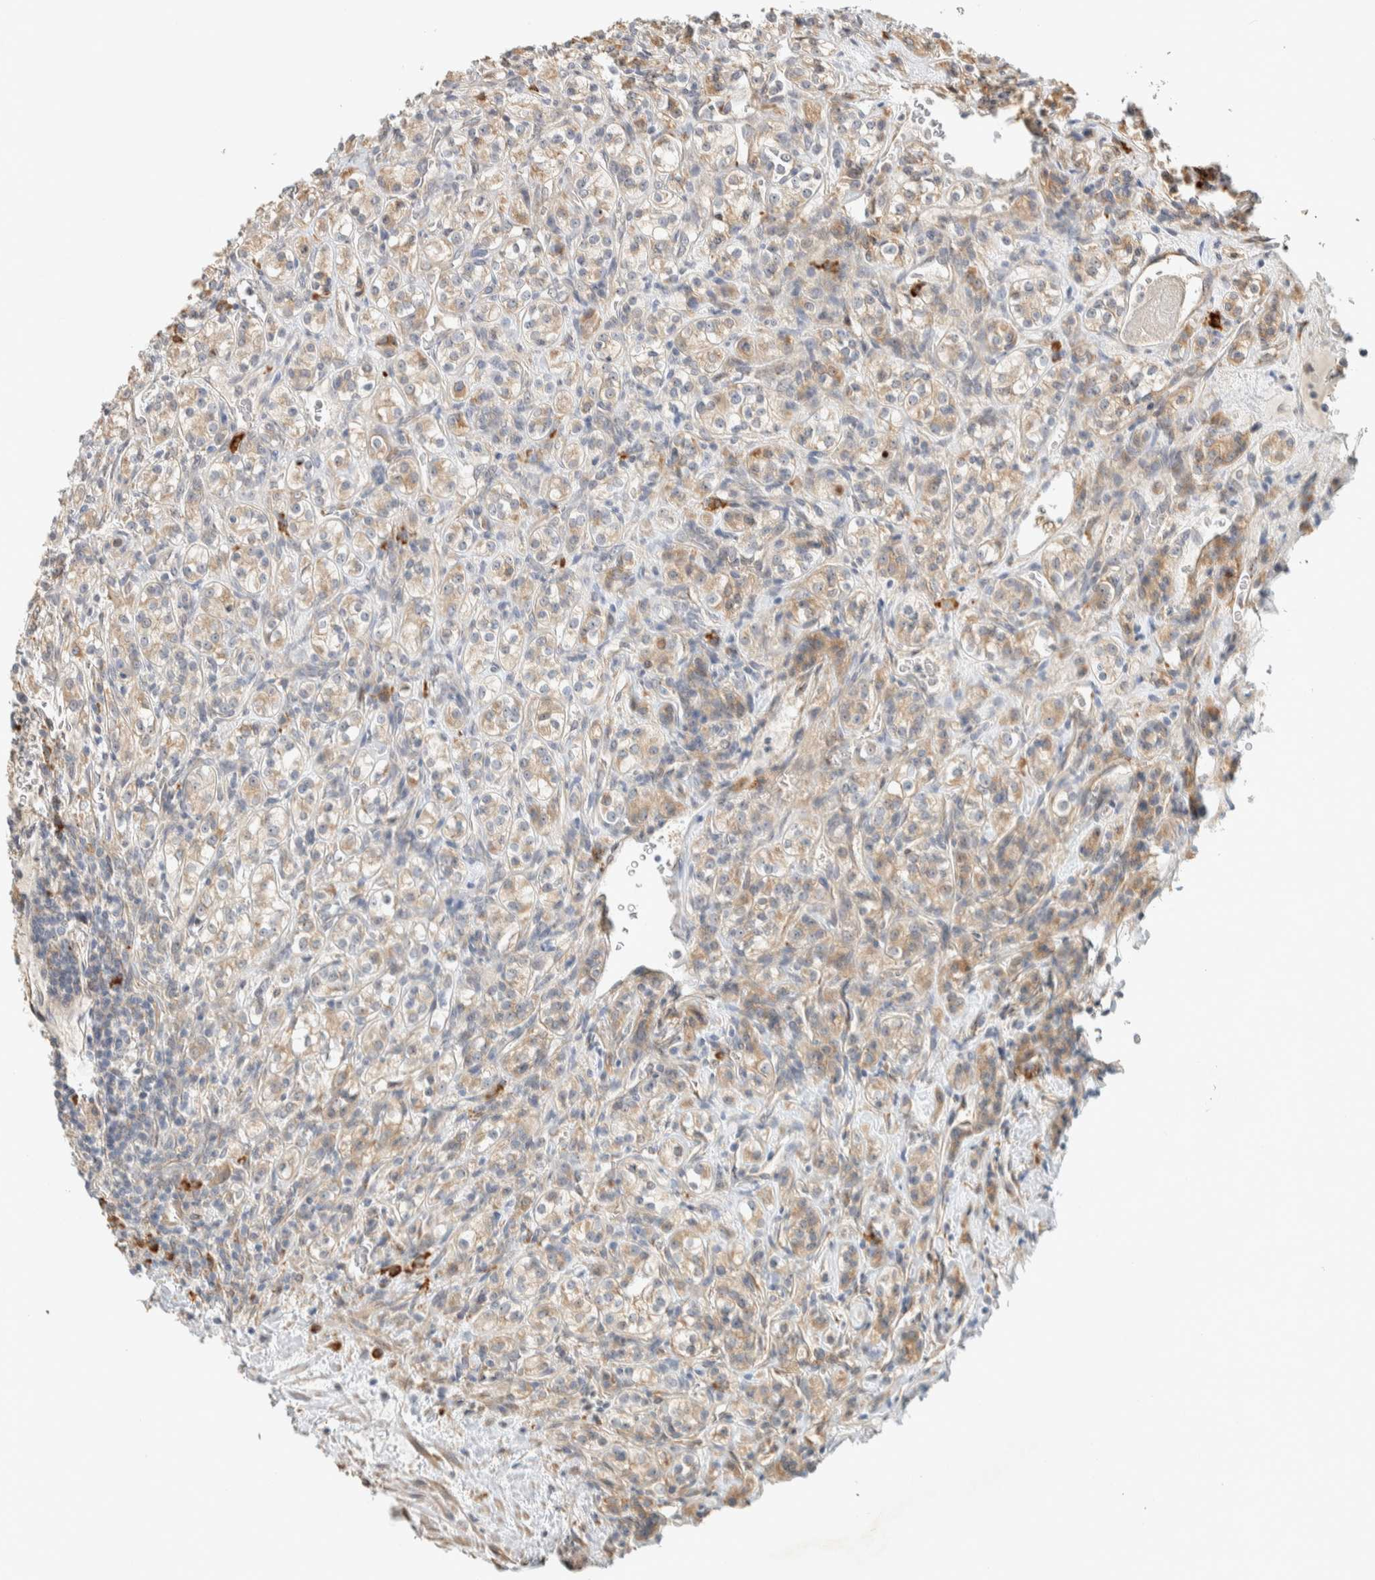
{"staining": {"intensity": "weak", "quantity": ">75%", "location": "cytoplasmic/membranous"}, "tissue": "renal cancer", "cell_type": "Tumor cells", "image_type": "cancer", "snomed": [{"axis": "morphology", "description": "Adenocarcinoma, NOS"}, {"axis": "topography", "description": "Kidney"}], "caption": "A brown stain labels weak cytoplasmic/membranous positivity of a protein in human renal adenocarcinoma tumor cells.", "gene": "KLHL40", "patient": {"sex": "male", "age": 77}}